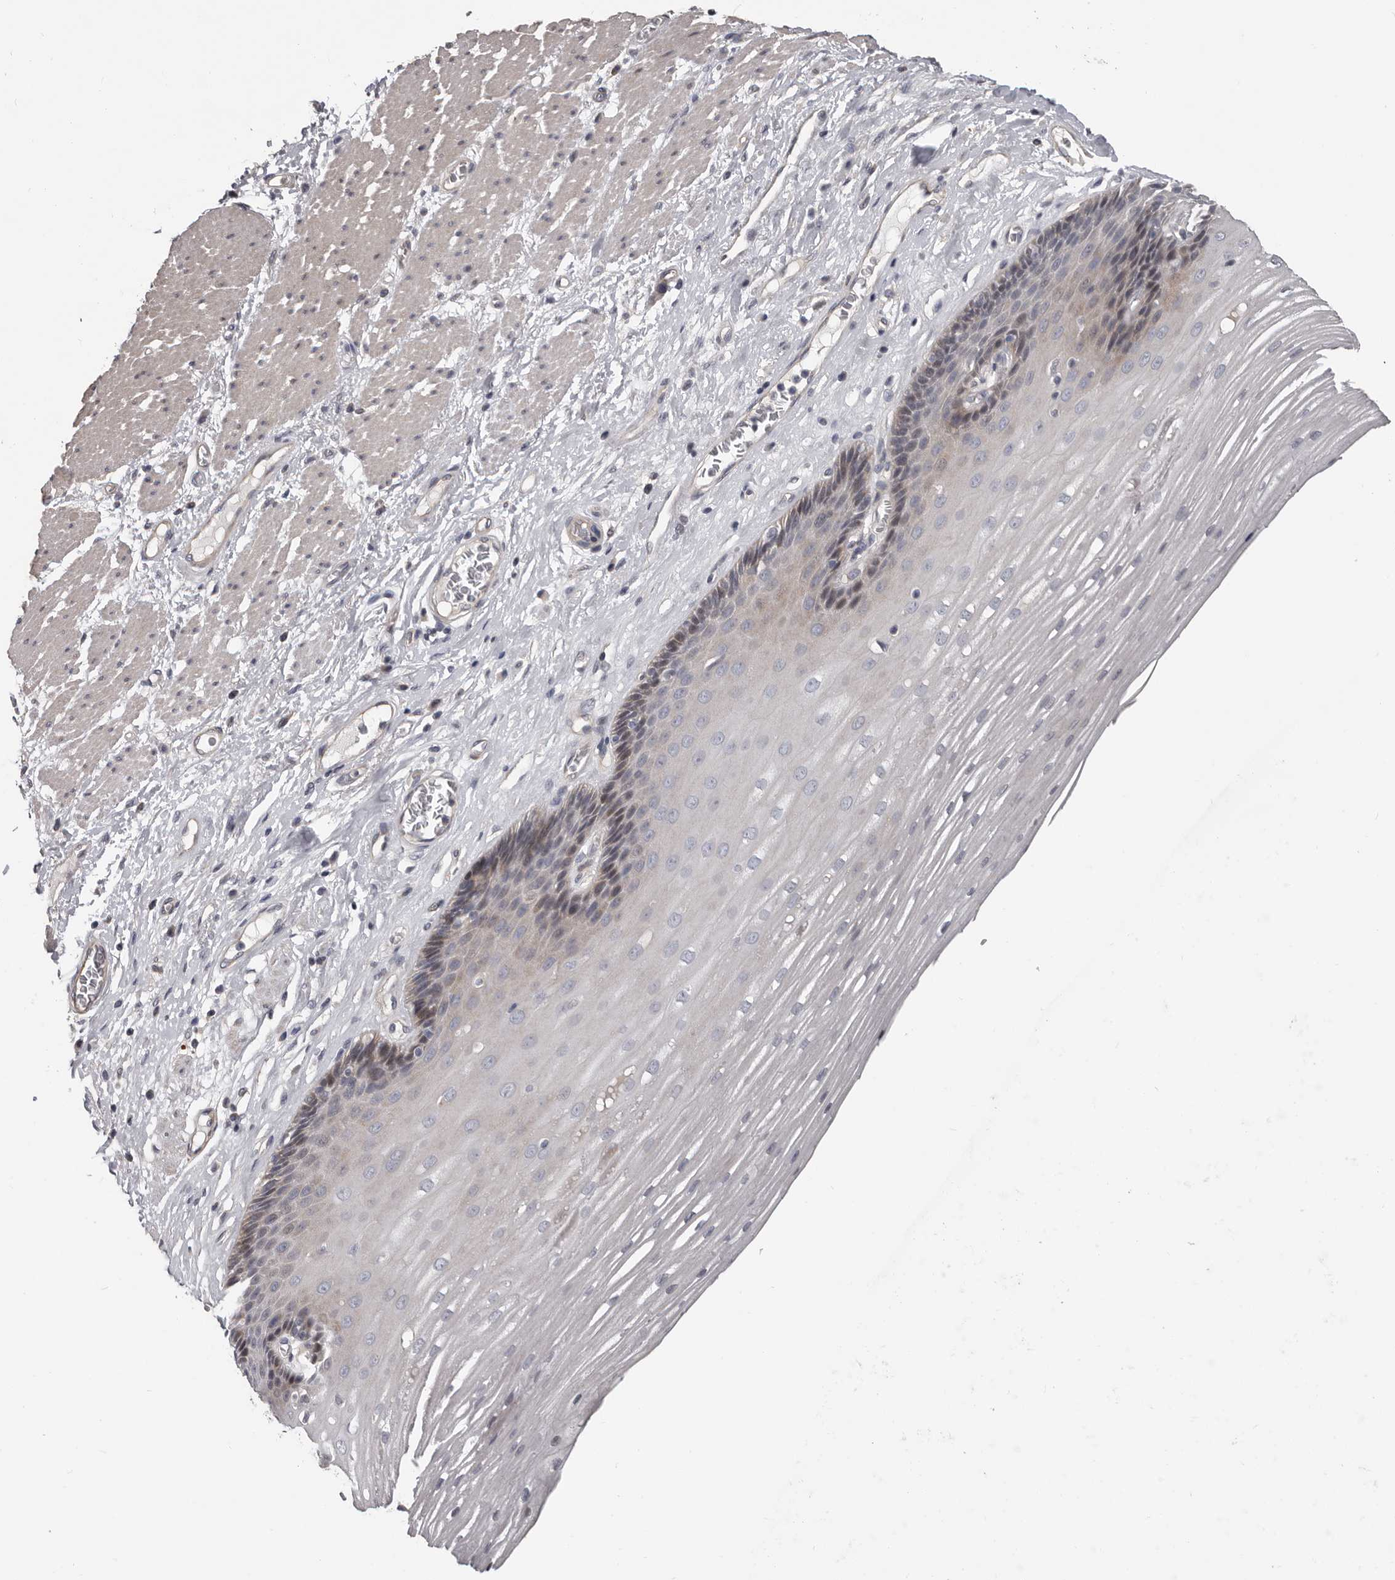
{"staining": {"intensity": "weak", "quantity": "<25%", "location": "cytoplasmic/membranous,nuclear"}, "tissue": "esophagus", "cell_type": "Squamous epithelial cells", "image_type": "normal", "snomed": [{"axis": "morphology", "description": "Normal tissue, NOS"}, {"axis": "topography", "description": "Esophagus"}], "caption": "DAB (3,3'-diaminobenzidine) immunohistochemical staining of normal human esophagus reveals no significant staining in squamous epithelial cells.", "gene": "RNF217", "patient": {"sex": "male", "age": 62}}